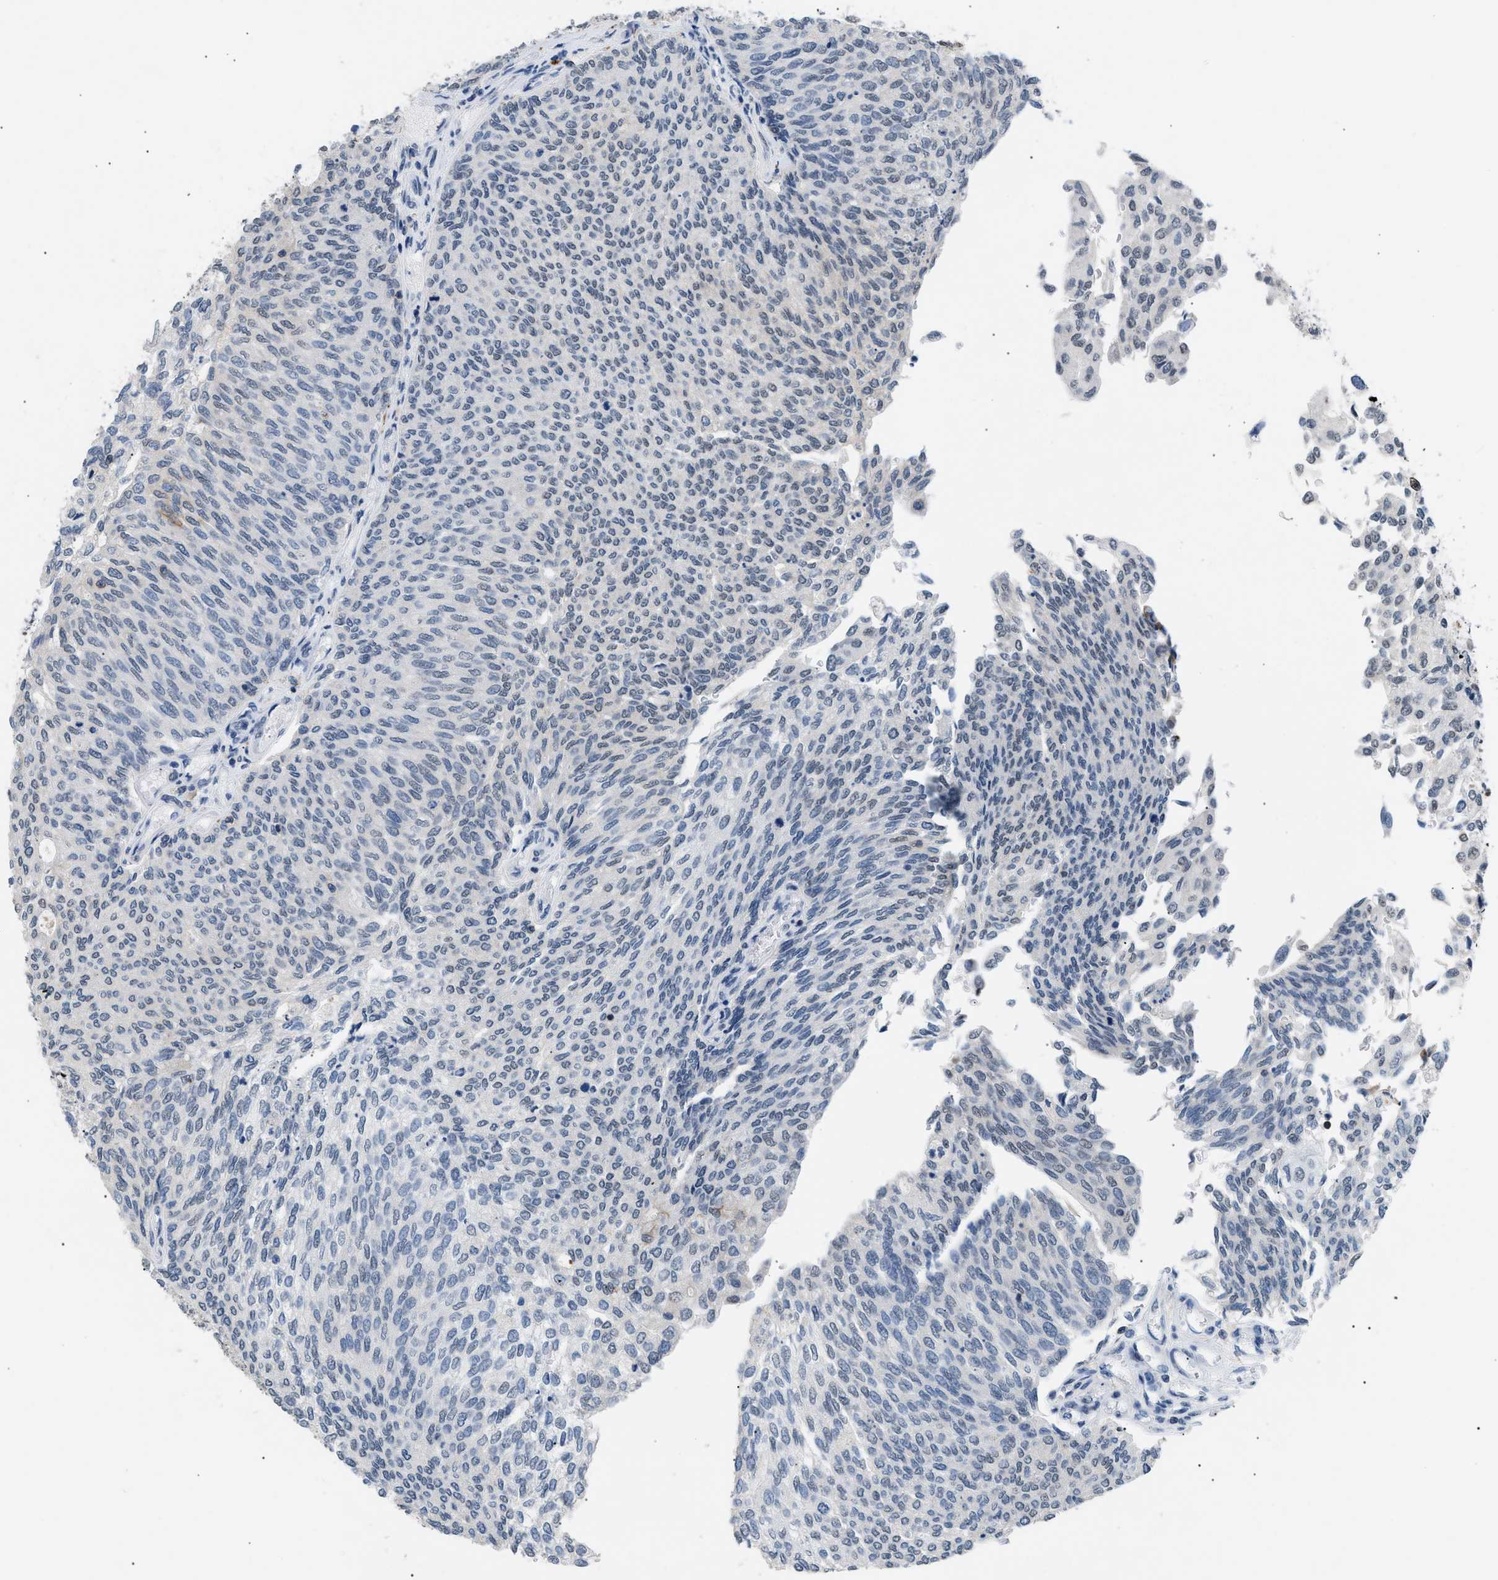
{"staining": {"intensity": "negative", "quantity": "none", "location": "none"}, "tissue": "urothelial cancer", "cell_type": "Tumor cells", "image_type": "cancer", "snomed": [{"axis": "morphology", "description": "Urothelial carcinoma, Low grade"}, {"axis": "topography", "description": "Urinary bladder"}], "caption": "Tumor cells are negative for brown protein staining in urothelial cancer. Brightfield microscopy of IHC stained with DAB (brown) and hematoxylin (blue), captured at high magnification.", "gene": "KCNC3", "patient": {"sex": "female", "age": 79}}